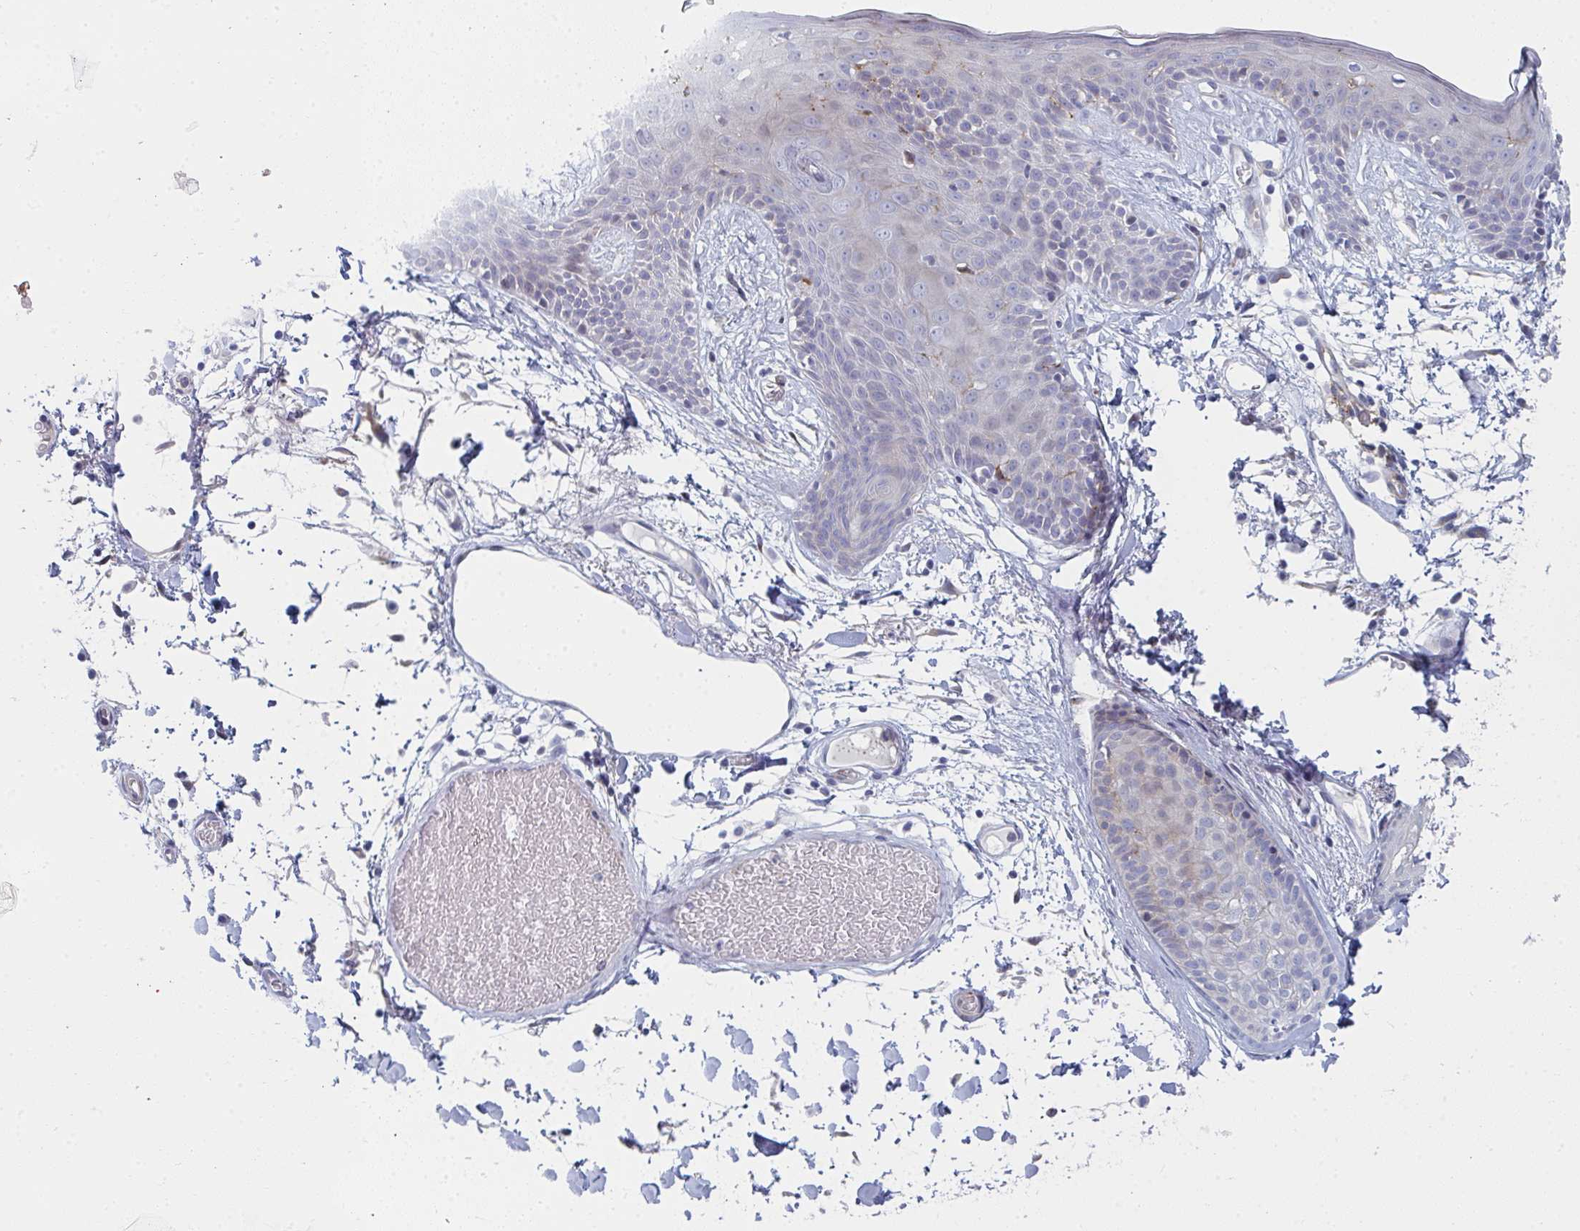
{"staining": {"intensity": "negative", "quantity": "none", "location": "none"}, "tissue": "skin", "cell_type": "Fibroblasts", "image_type": "normal", "snomed": [{"axis": "morphology", "description": "Normal tissue, NOS"}, {"axis": "topography", "description": "Skin"}], "caption": "The photomicrograph shows no significant positivity in fibroblasts of skin.", "gene": "PSMG1", "patient": {"sex": "male", "age": 79}}